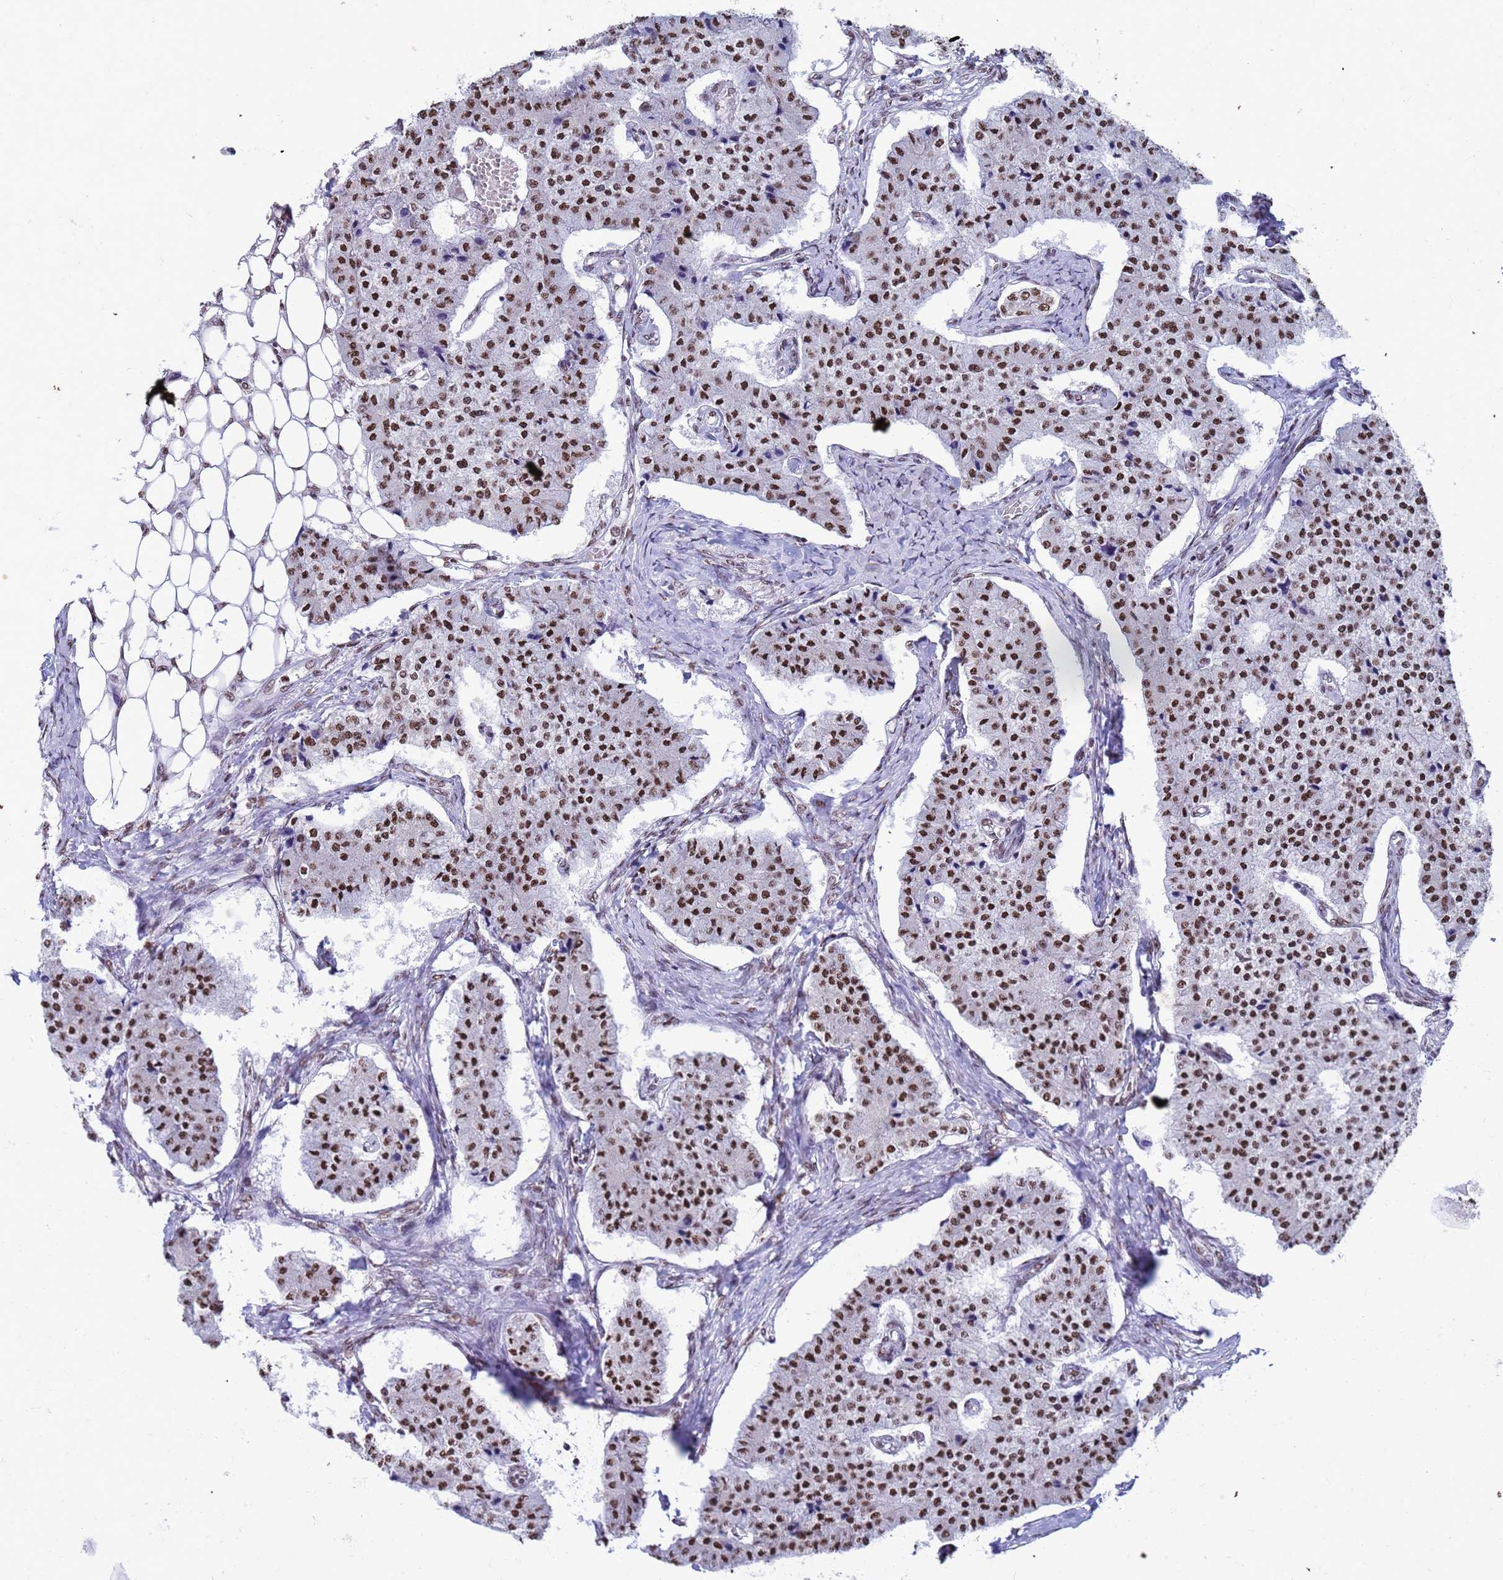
{"staining": {"intensity": "strong", "quantity": ">75%", "location": "nuclear"}, "tissue": "carcinoid", "cell_type": "Tumor cells", "image_type": "cancer", "snomed": [{"axis": "morphology", "description": "Carcinoid, malignant, NOS"}, {"axis": "topography", "description": "Colon"}], "caption": "IHC photomicrograph of neoplastic tissue: carcinoid stained using immunohistochemistry exhibits high levels of strong protein expression localized specifically in the nuclear of tumor cells, appearing as a nuclear brown color.", "gene": "FAM170B", "patient": {"sex": "female", "age": 52}}